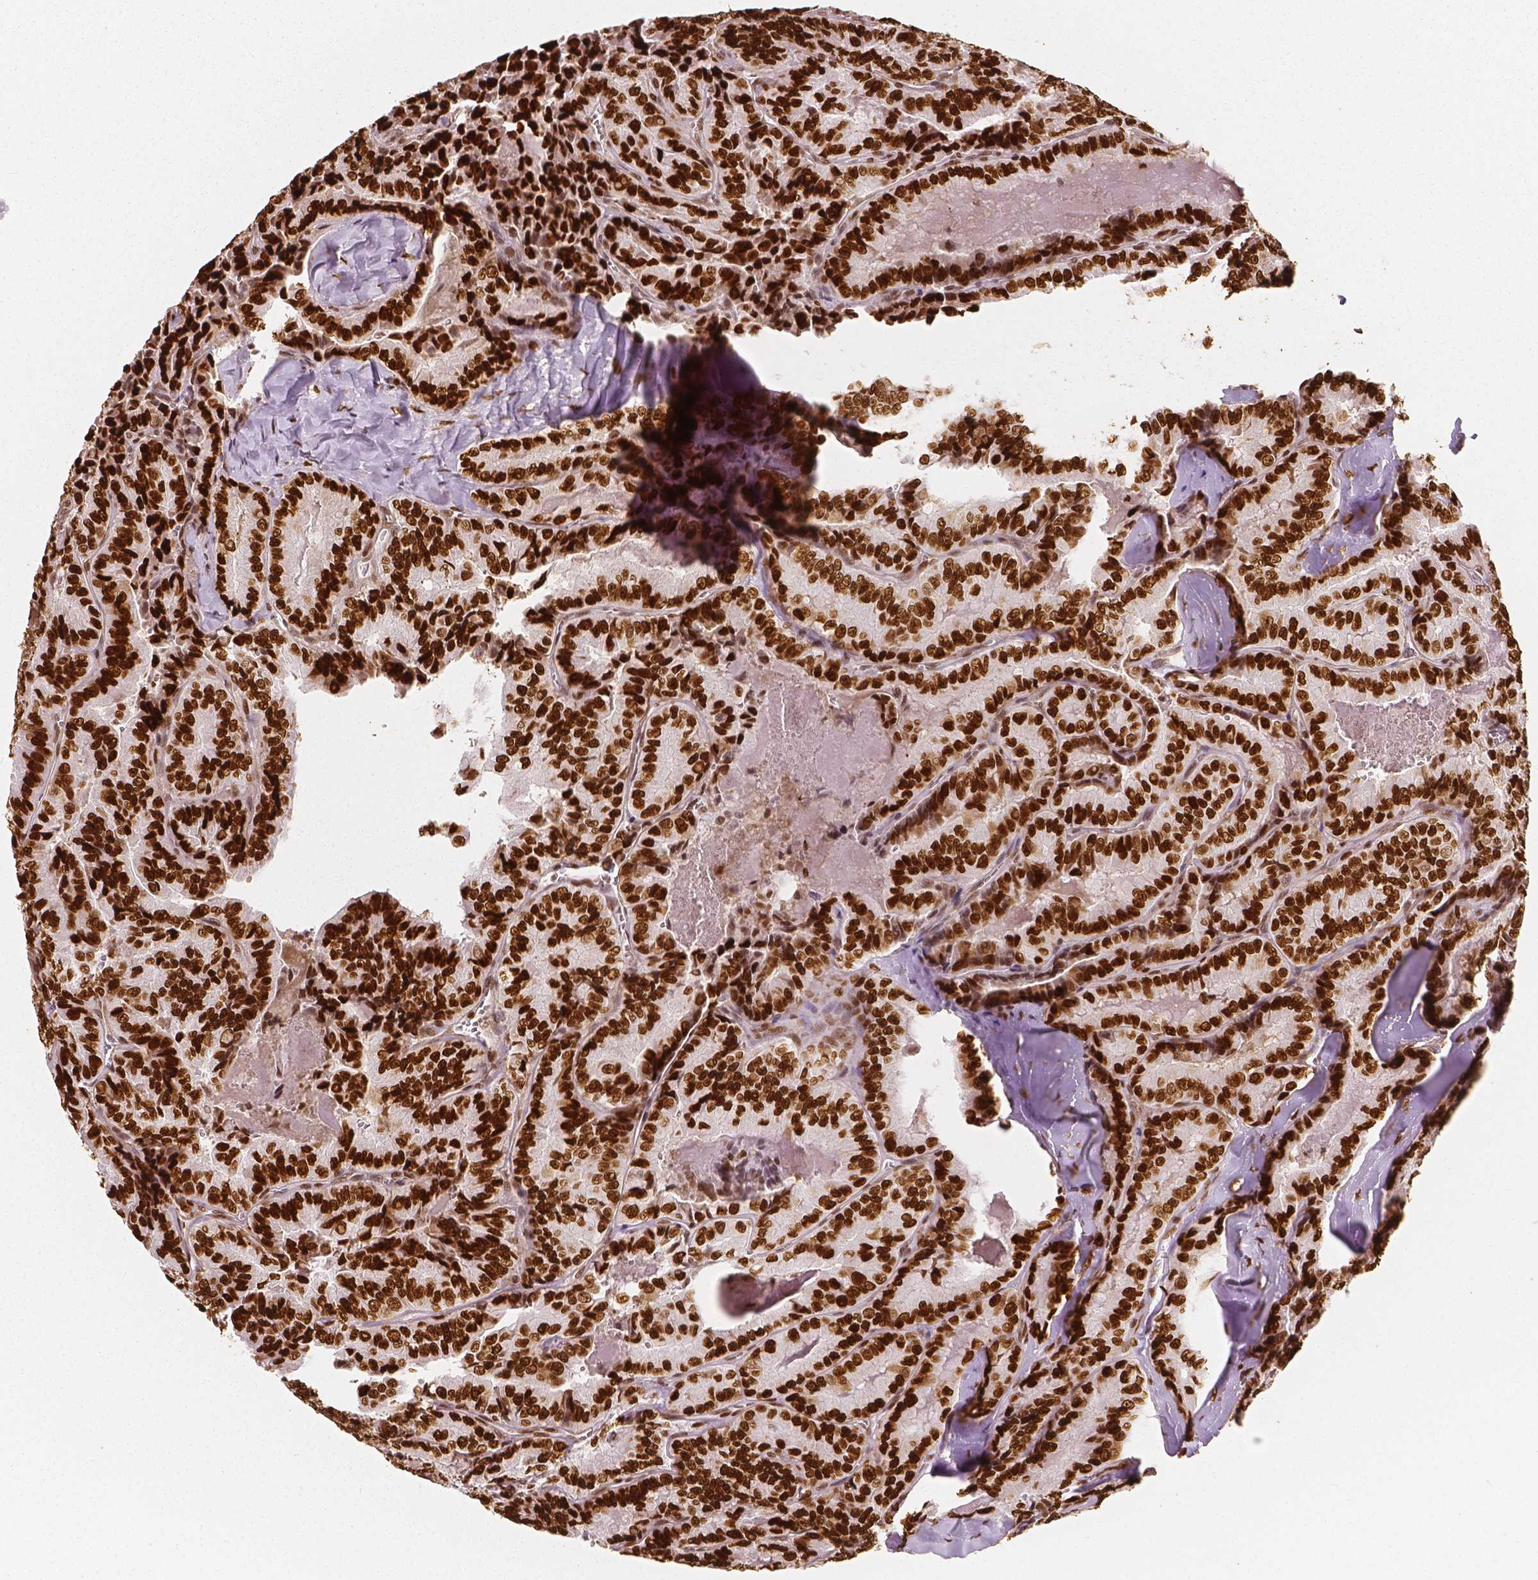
{"staining": {"intensity": "strong", "quantity": ">75%", "location": "nuclear"}, "tissue": "thyroid cancer", "cell_type": "Tumor cells", "image_type": "cancer", "snomed": [{"axis": "morphology", "description": "Papillary adenocarcinoma, NOS"}, {"axis": "topography", "description": "Thyroid gland"}], "caption": "About >75% of tumor cells in papillary adenocarcinoma (thyroid) exhibit strong nuclear protein positivity as visualized by brown immunohistochemical staining.", "gene": "NUCKS1", "patient": {"sex": "female", "age": 75}}